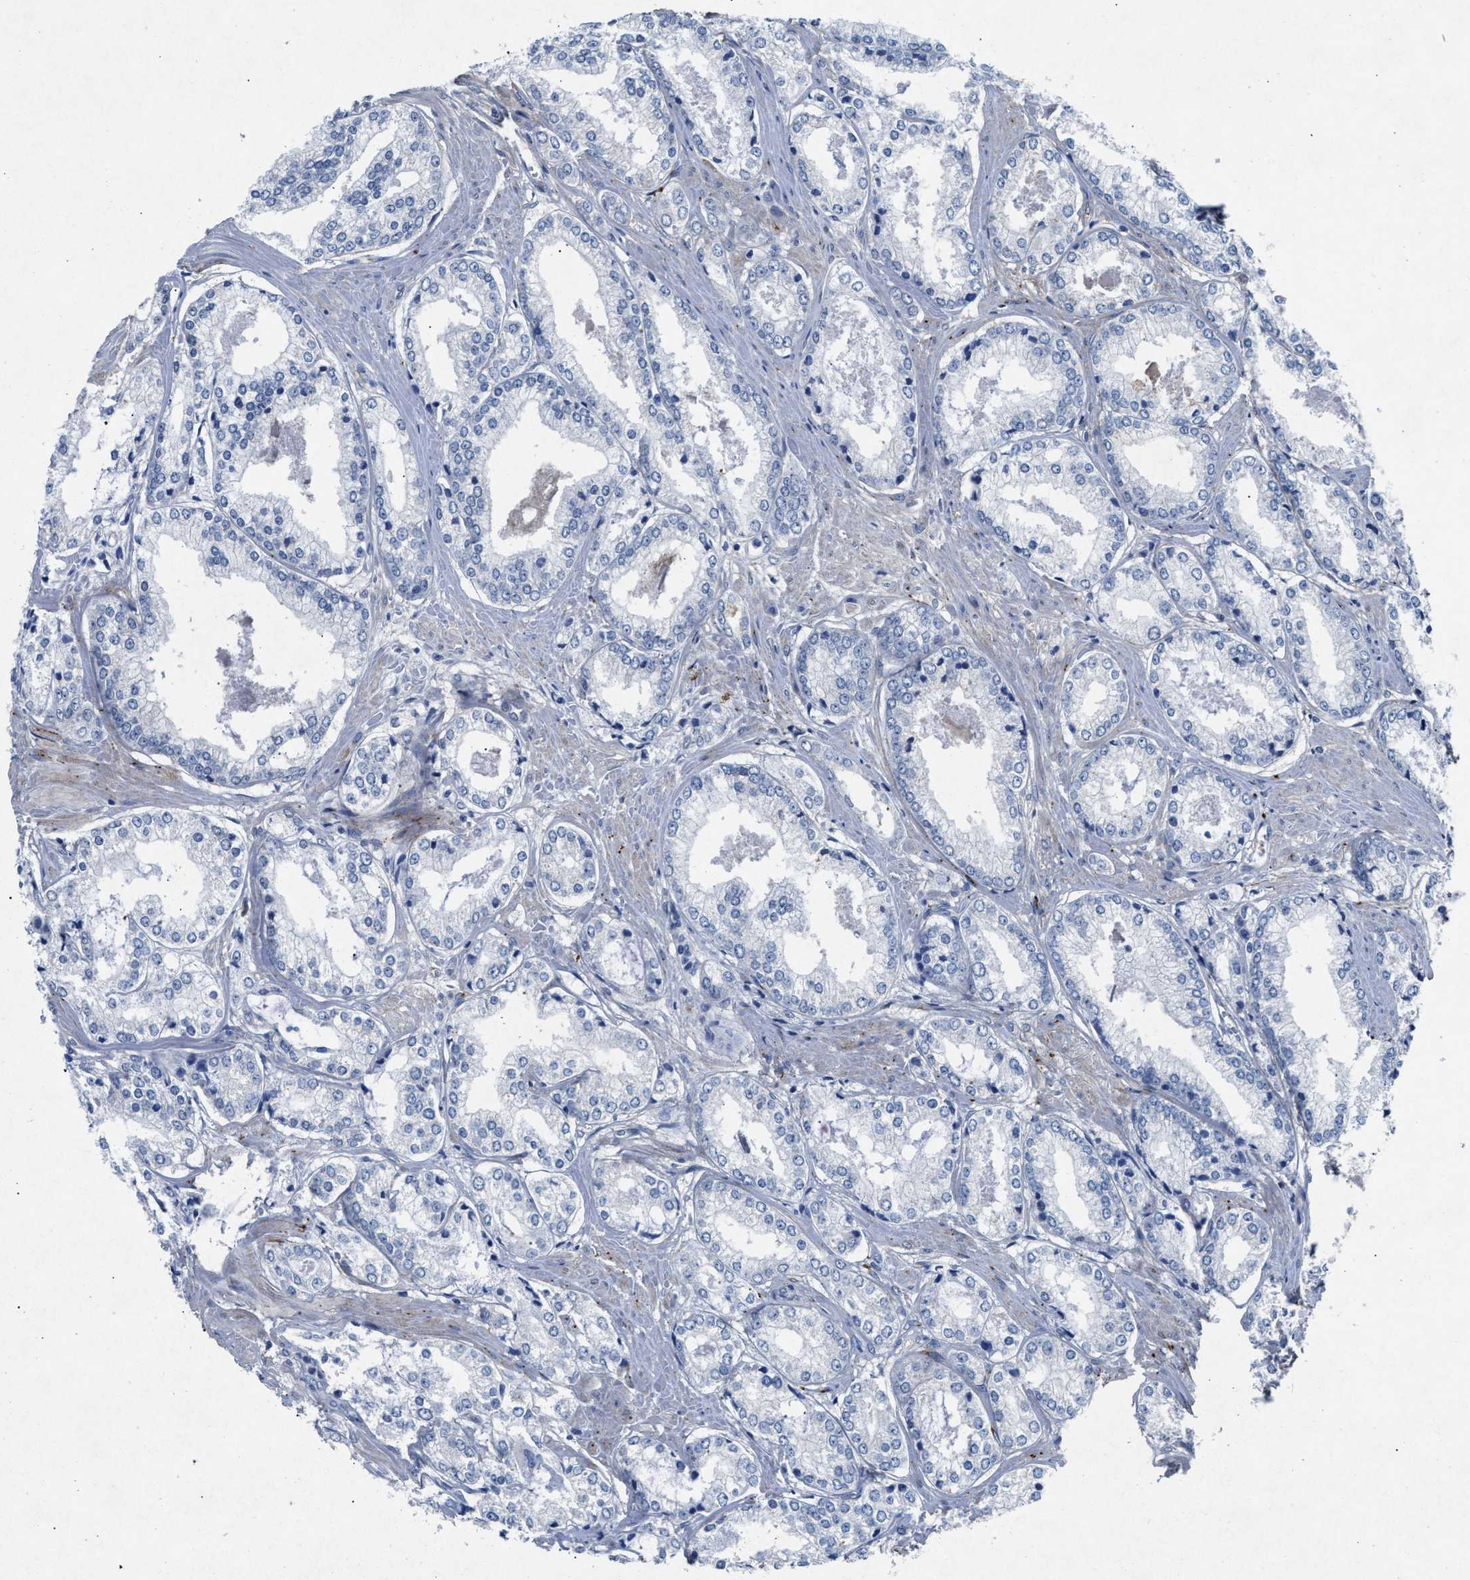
{"staining": {"intensity": "negative", "quantity": "none", "location": "none"}, "tissue": "prostate cancer", "cell_type": "Tumor cells", "image_type": "cancer", "snomed": [{"axis": "morphology", "description": "Adenocarcinoma, Low grade"}, {"axis": "topography", "description": "Prostate"}], "caption": "Tumor cells are negative for protein expression in human prostate low-grade adenocarcinoma. (DAB (3,3'-diaminobenzidine) immunohistochemistry (IHC) visualized using brightfield microscopy, high magnification).", "gene": "MAP6", "patient": {"sex": "male", "age": 64}}